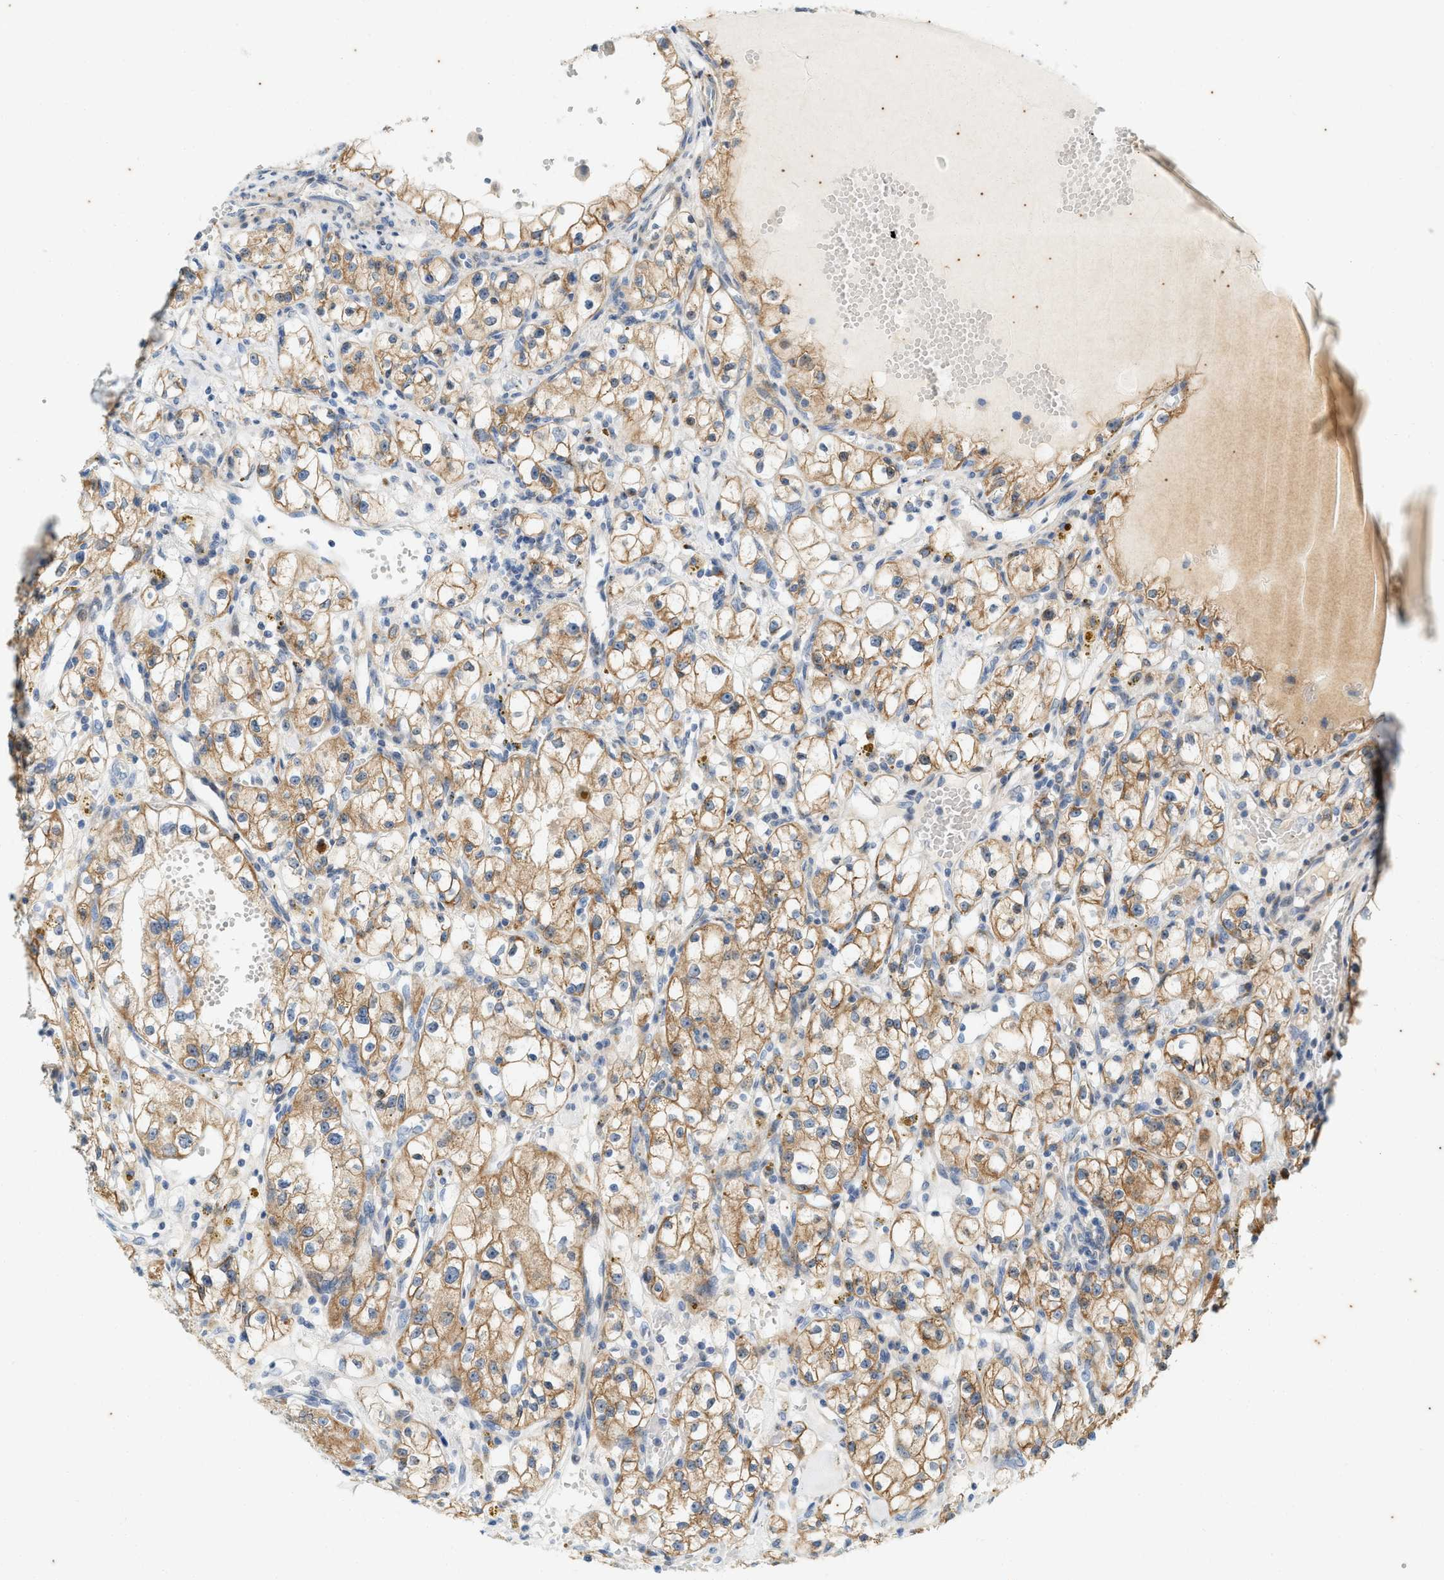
{"staining": {"intensity": "moderate", "quantity": ">75%", "location": "cytoplasmic/membranous"}, "tissue": "renal cancer", "cell_type": "Tumor cells", "image_type": "cancer", "snomed": [{"axis": "morphology", "description": "Adenocarcinoma, NOS"}, {"axis": "topography", "description": "Kidney"}], "caption": "A histopathology image of renal adenocarcinoma stained for a protein displays moderate cytoplasmic/membranous brown staining in tumor cells.", "gene": "CHPF2", "patient": {"sex": "male", "age": 56}}